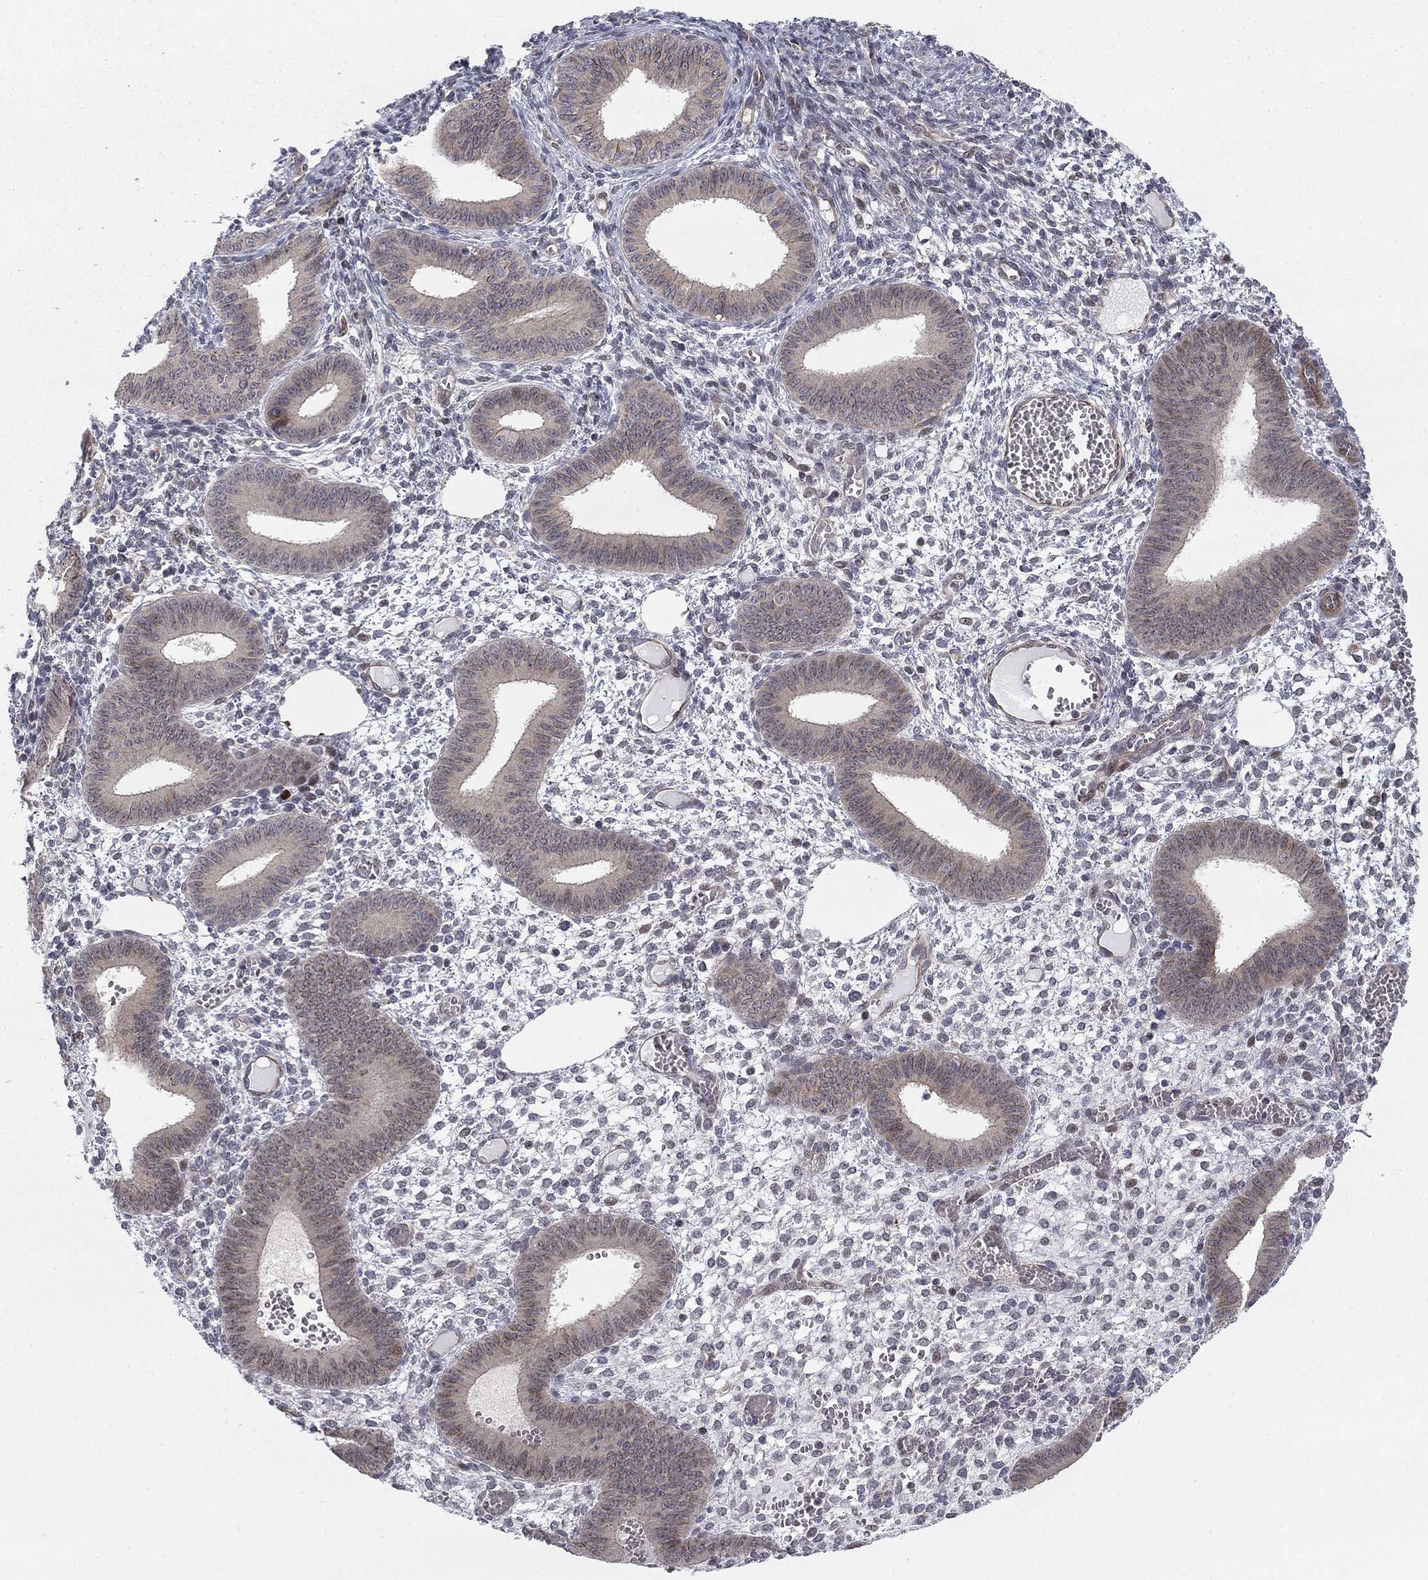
{"staining": {"intensity": "weak", "quantity": "<25%", "location": "nuclear"}, "tissue": "endometrium", "cell_type": "Cells in endometrial stroma", "image_type": "normal", "snomed": [{"axis": "morphology", "description": "Normal tissue, NOS"}, {"axis": "topography", "description": "Endometrium"}], "caption": "IHC image of normal endometrium: human endometrium stained with DAB exhibits no significant protein staining in cells in endometrial stroma.", "gene": "BCL11A", "patient": {"sex": "female", "age": 42}}